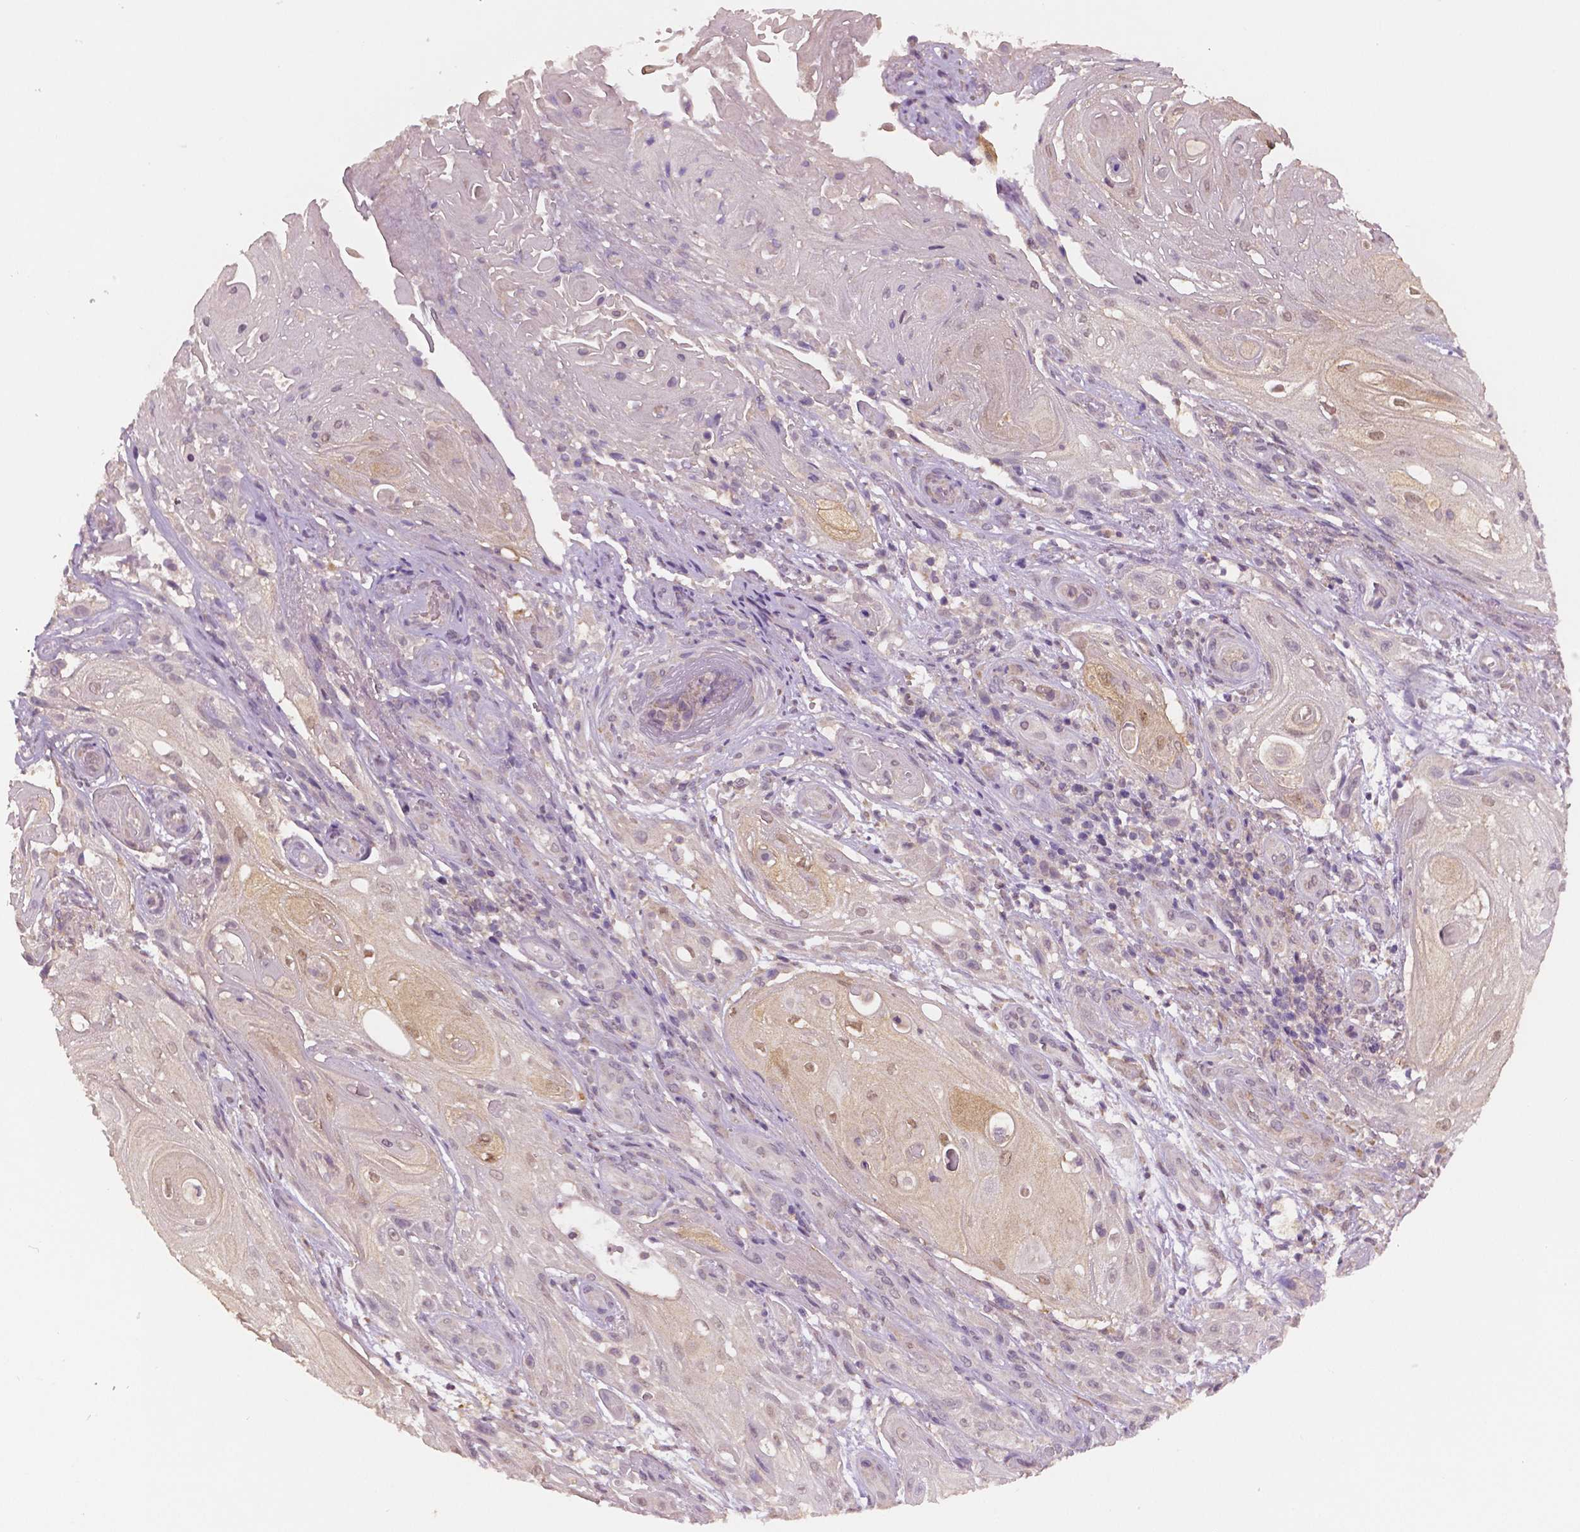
{"staining": {"intensity": "weak", "quantity": "<25%", "location": "cytoplasmic/membranous"}, "tissue": "skin cancer", "cell_type": "Tumor cells", "image_type": "cancer", "snomed": [{"axis": "morphology", "description": "Squamous cell carcinoma, NOS"}, {"axis": "topography", "description": "Skin"}], "caption": "High magnification brightfield microscopy of skin cancer (squamous cell carcinoma) stained with DAB (3,3'-diaminobenzidine) (brown) and counterstained with hematoxylin (blue): tumor cells show no significant expression.", "gene": "STAT3", "patient": {"sex": "male", "age": 62}}